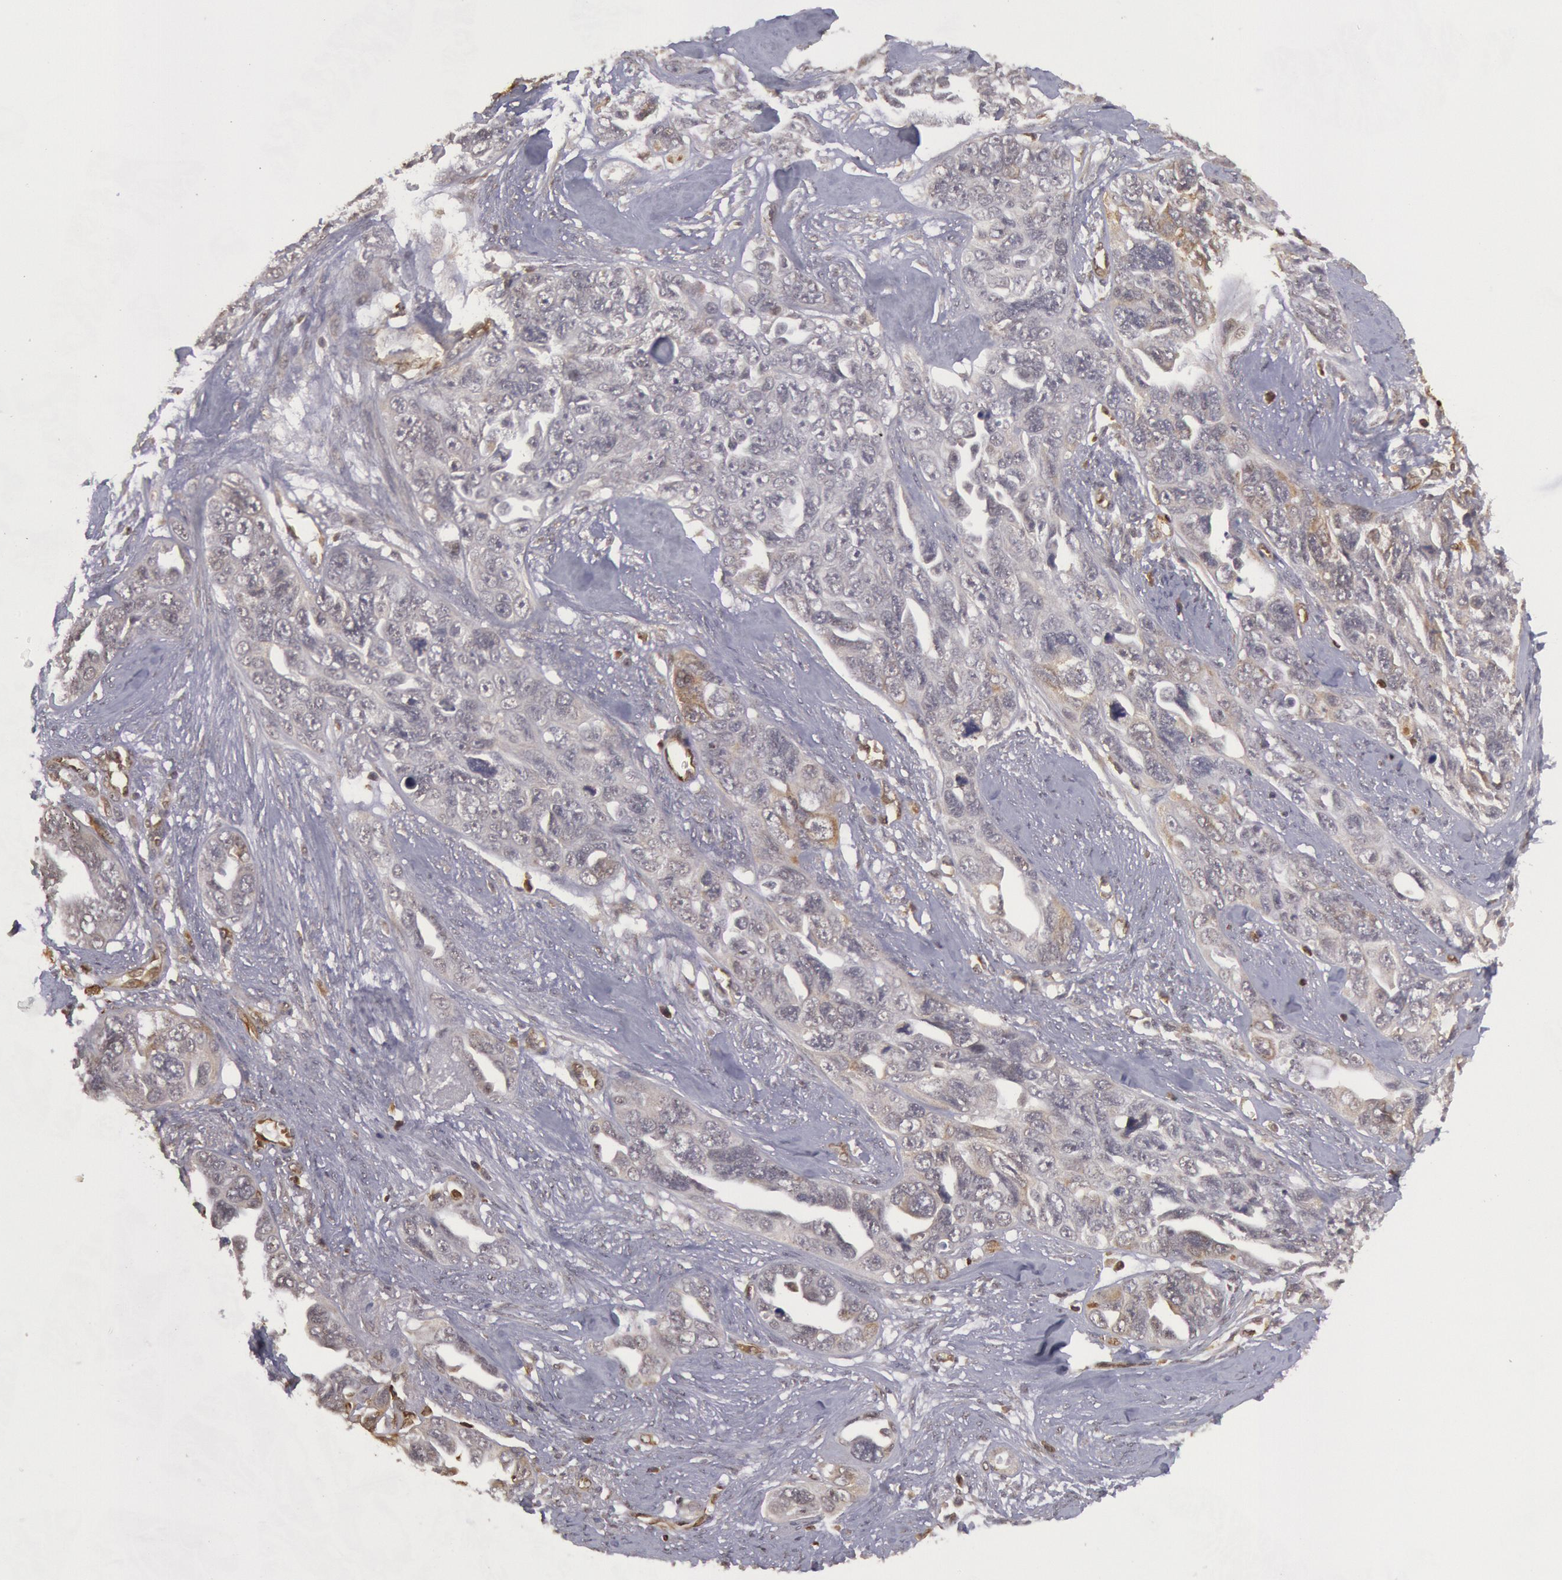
{"staining": {"intensity": "weak", "quantity": "<25%", "location": "cytoplasmic/membranous"}, "tissue": "ovarian cancer", "cell_type": "Tumor cells", "image_type": "cancer", "snomed": [{"axis": "morphology", "description": "Cystadenocarcinoma, serous, NOS"}, {"axis": "topography", "description": "Ovary"}], "caption": "Immunohistochemical staining of ovarian cancer displays no significant positivity in tumor cells.", "gene": "TAP2", "patient": {"sex": "female", "age": 63}}